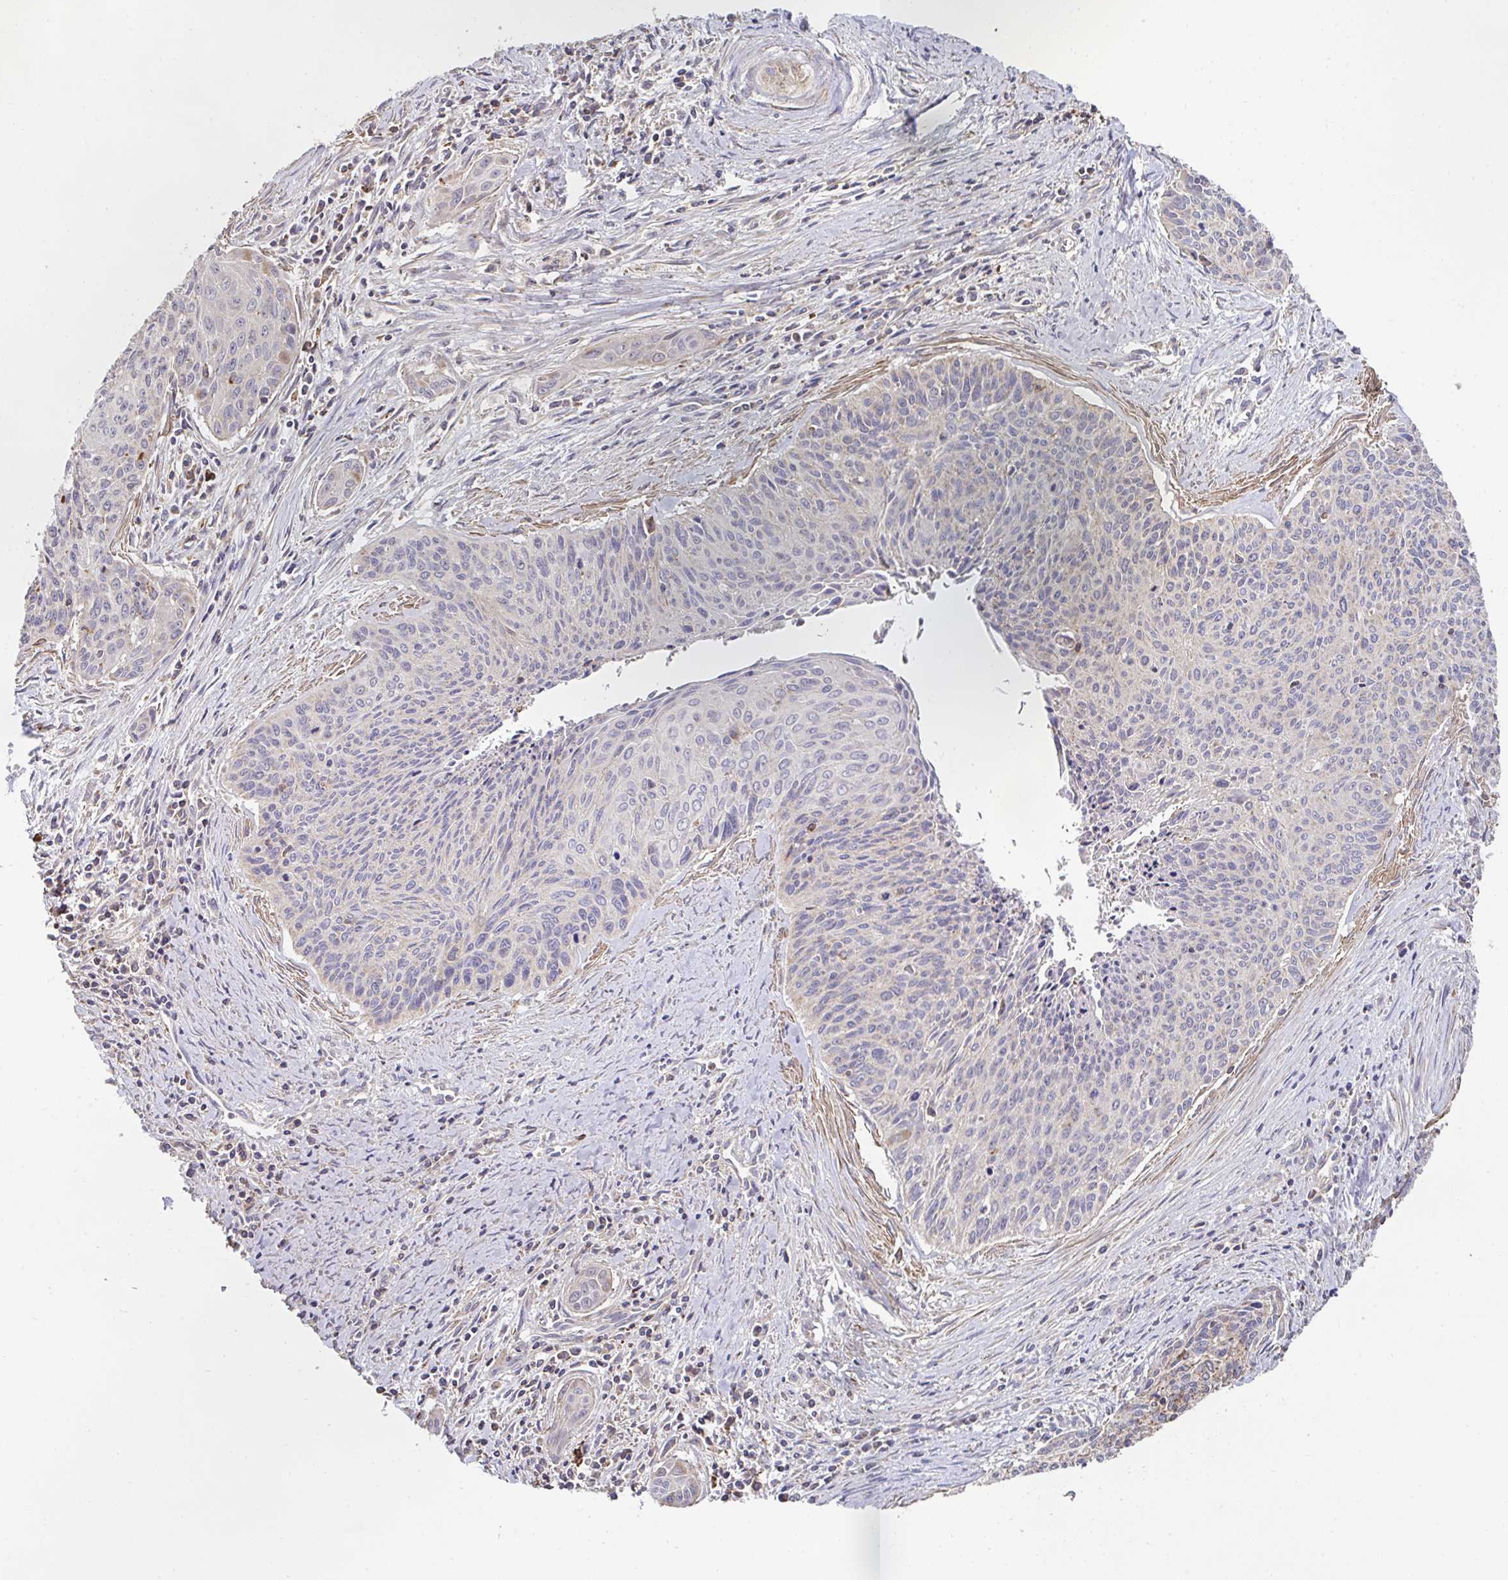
{"staining": {"intensity": "negative", "quantity": "none", "location": "none"}, "tissue": "cervical cancer", "cell_type": "Tumor cells", "image_type": "cancer", "snomed": [{"axis": "morphology", "description": "Squamous cell carcinoma, NOS"}, {"axis": "topography", "description": "Cervix"}], "caption": "The photomicrograph reveals no staining of tumor cells in cervical cancer. Nuclei are stained in blue.", "gene": "DZANK1", "patient": {"sex": "female", "age": 55}}